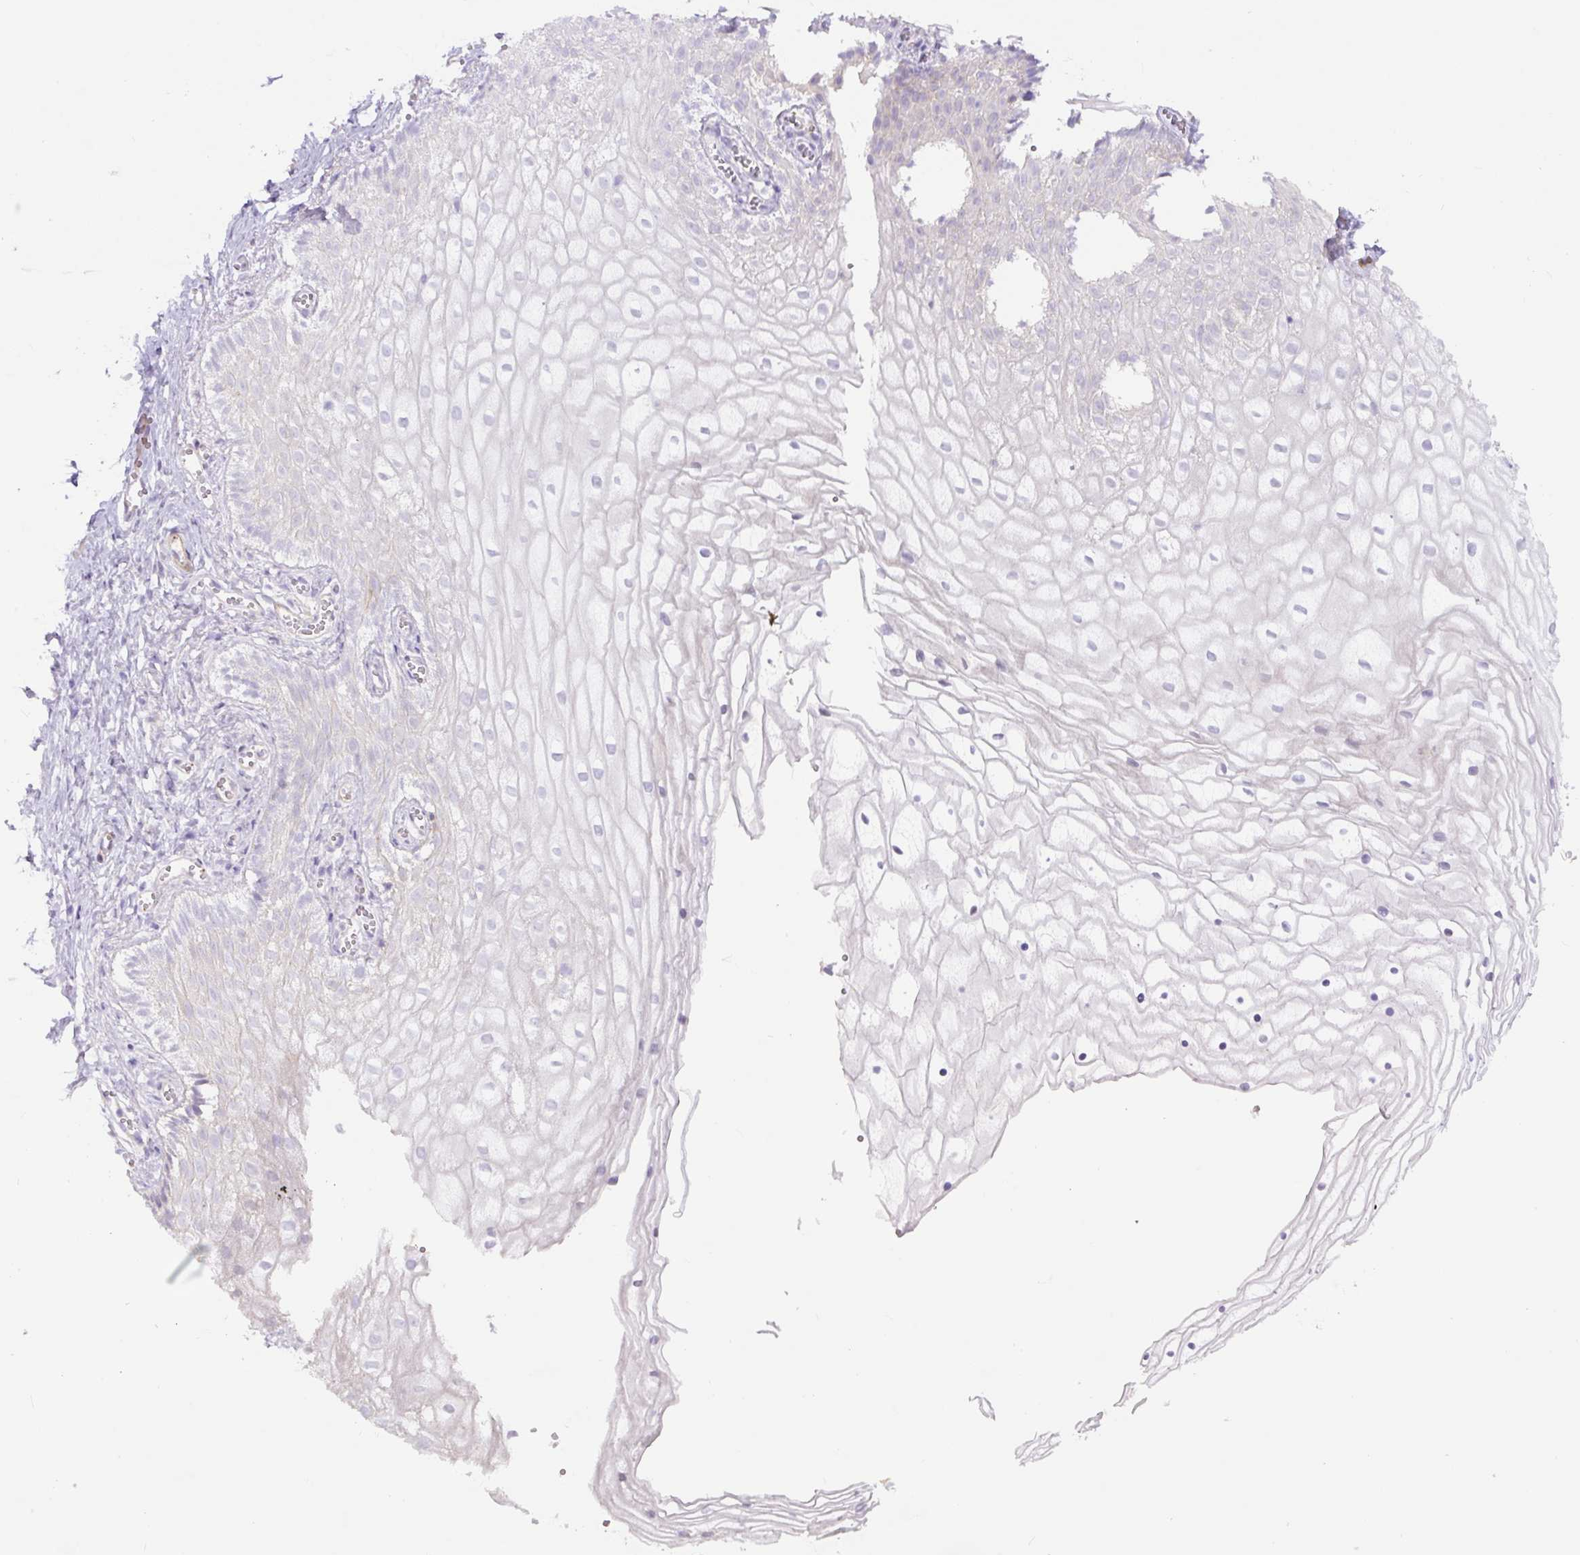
{"staining": {"intensity": "moderate", "quantity": "<25%", "location": "cytoplasmic/membranous"}, "tissue": "vagina", "cell_type": "Squamous epithelial cells", "image_type": "normal", "snomed": [{"axis": "morphology", "description": "Normal tissue, NOS"}, {"axis": "topography", "description": "Vagina"}], "caption": "IHC photomicrograph of unremarkable vagina: human vagina stained using IHC exhibits low levels of moderate protein expression localized specifically in the cytoplasmic/membranous of squamous epithelial cells, appearing as a cytoplasmic/membranous brown color.", "gene": "B3GALT5", "patient": {"sex": "female", "age": 56}}